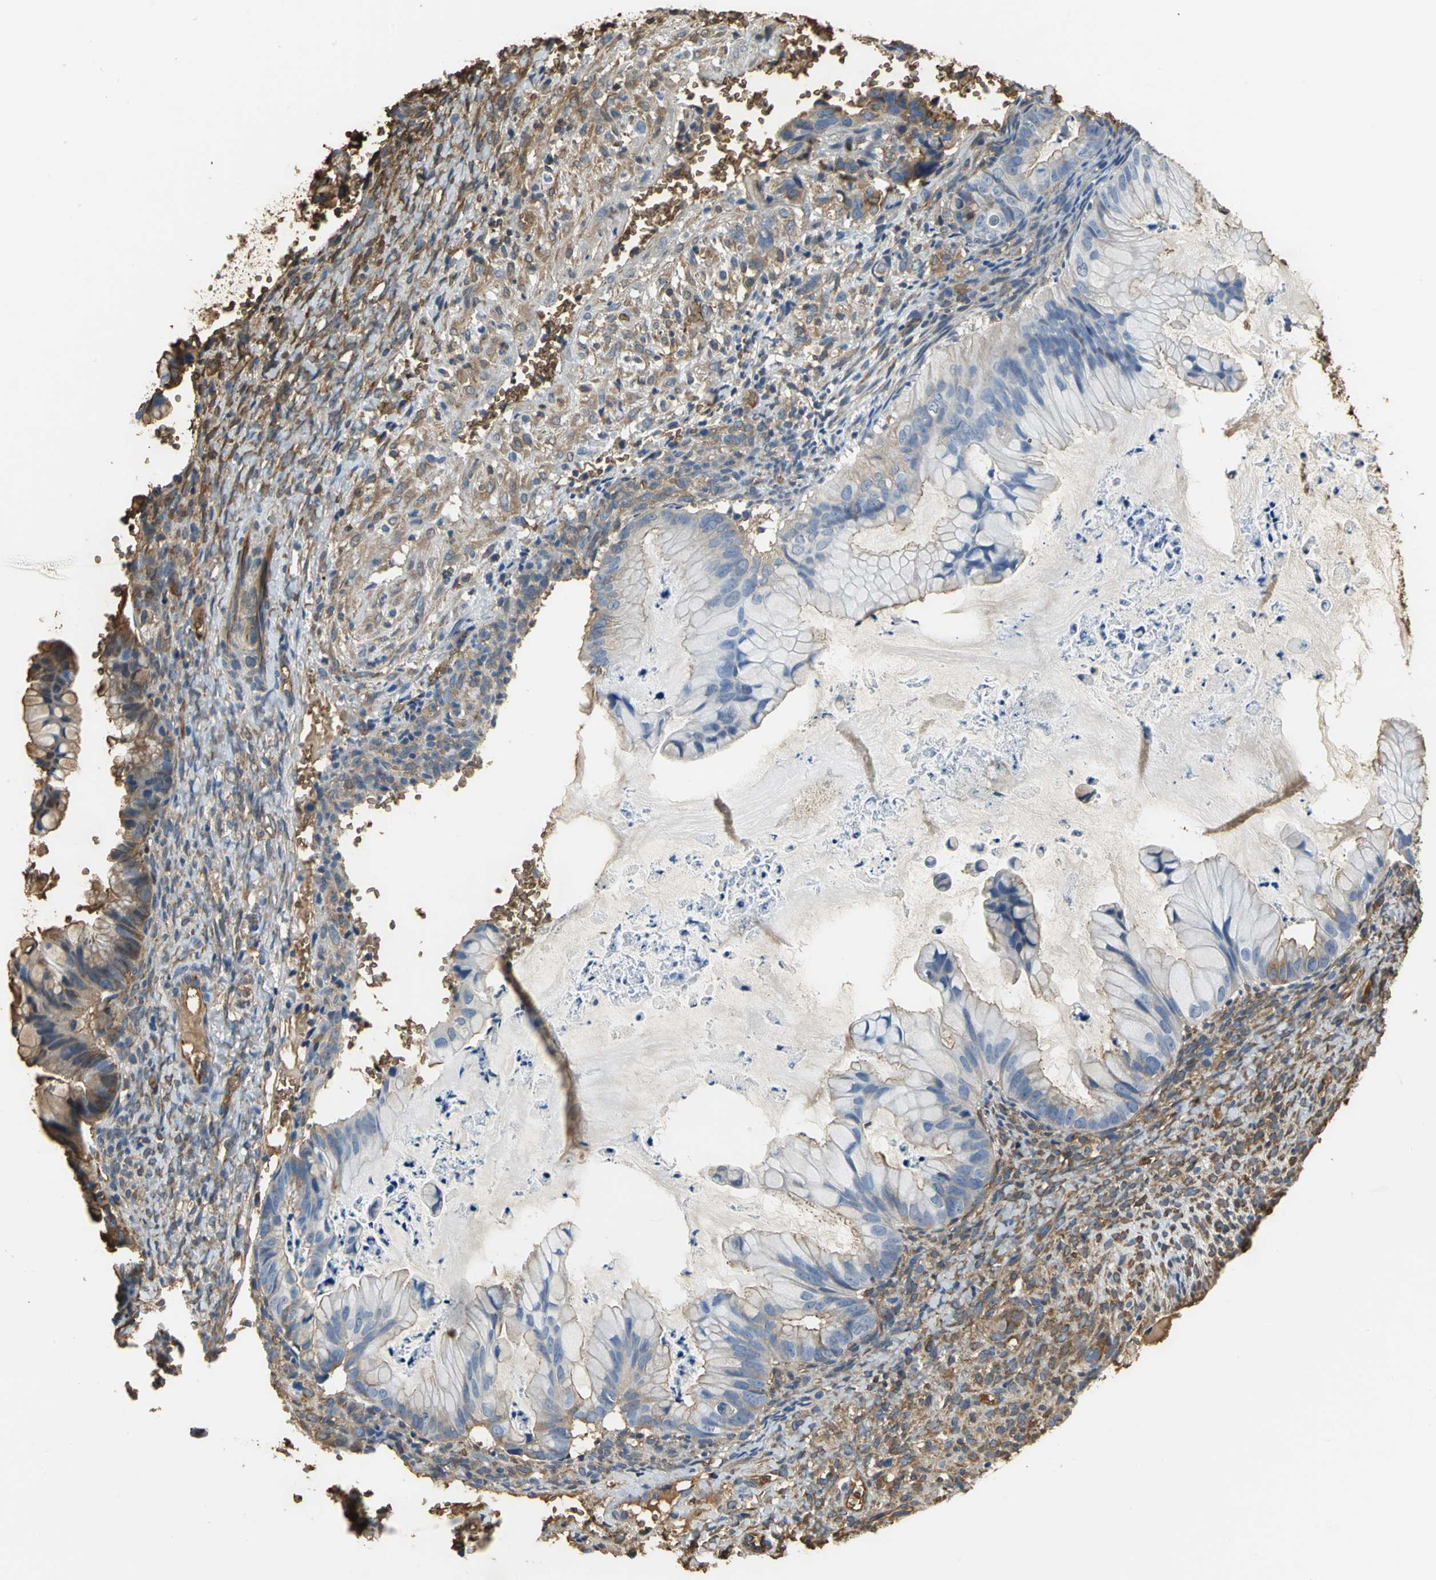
{"staining": {"intensity": "moderate", "quantity": "25%-75%", "location": "cytoplasmic/membranous"}, "tissue": "ovarian cancer", "cell_type": "Tumor cells", "image_type": "cancer", "snomed": [{"axis": "morphology", "description": "Cystadenocarcinoma, mucinous, NOS"}, {"axis": "topography", "description": "Ovary"}], "caption": "DAB immunohistochemical staining of human mucinous cystadenocarcinoma (ovarian) reveals moderate cytoplasmic/membranous protein expression in about 25%-75% of tumor cells.", "gene": "TREM1", "patient": {"sex": "female", "age": 36}}